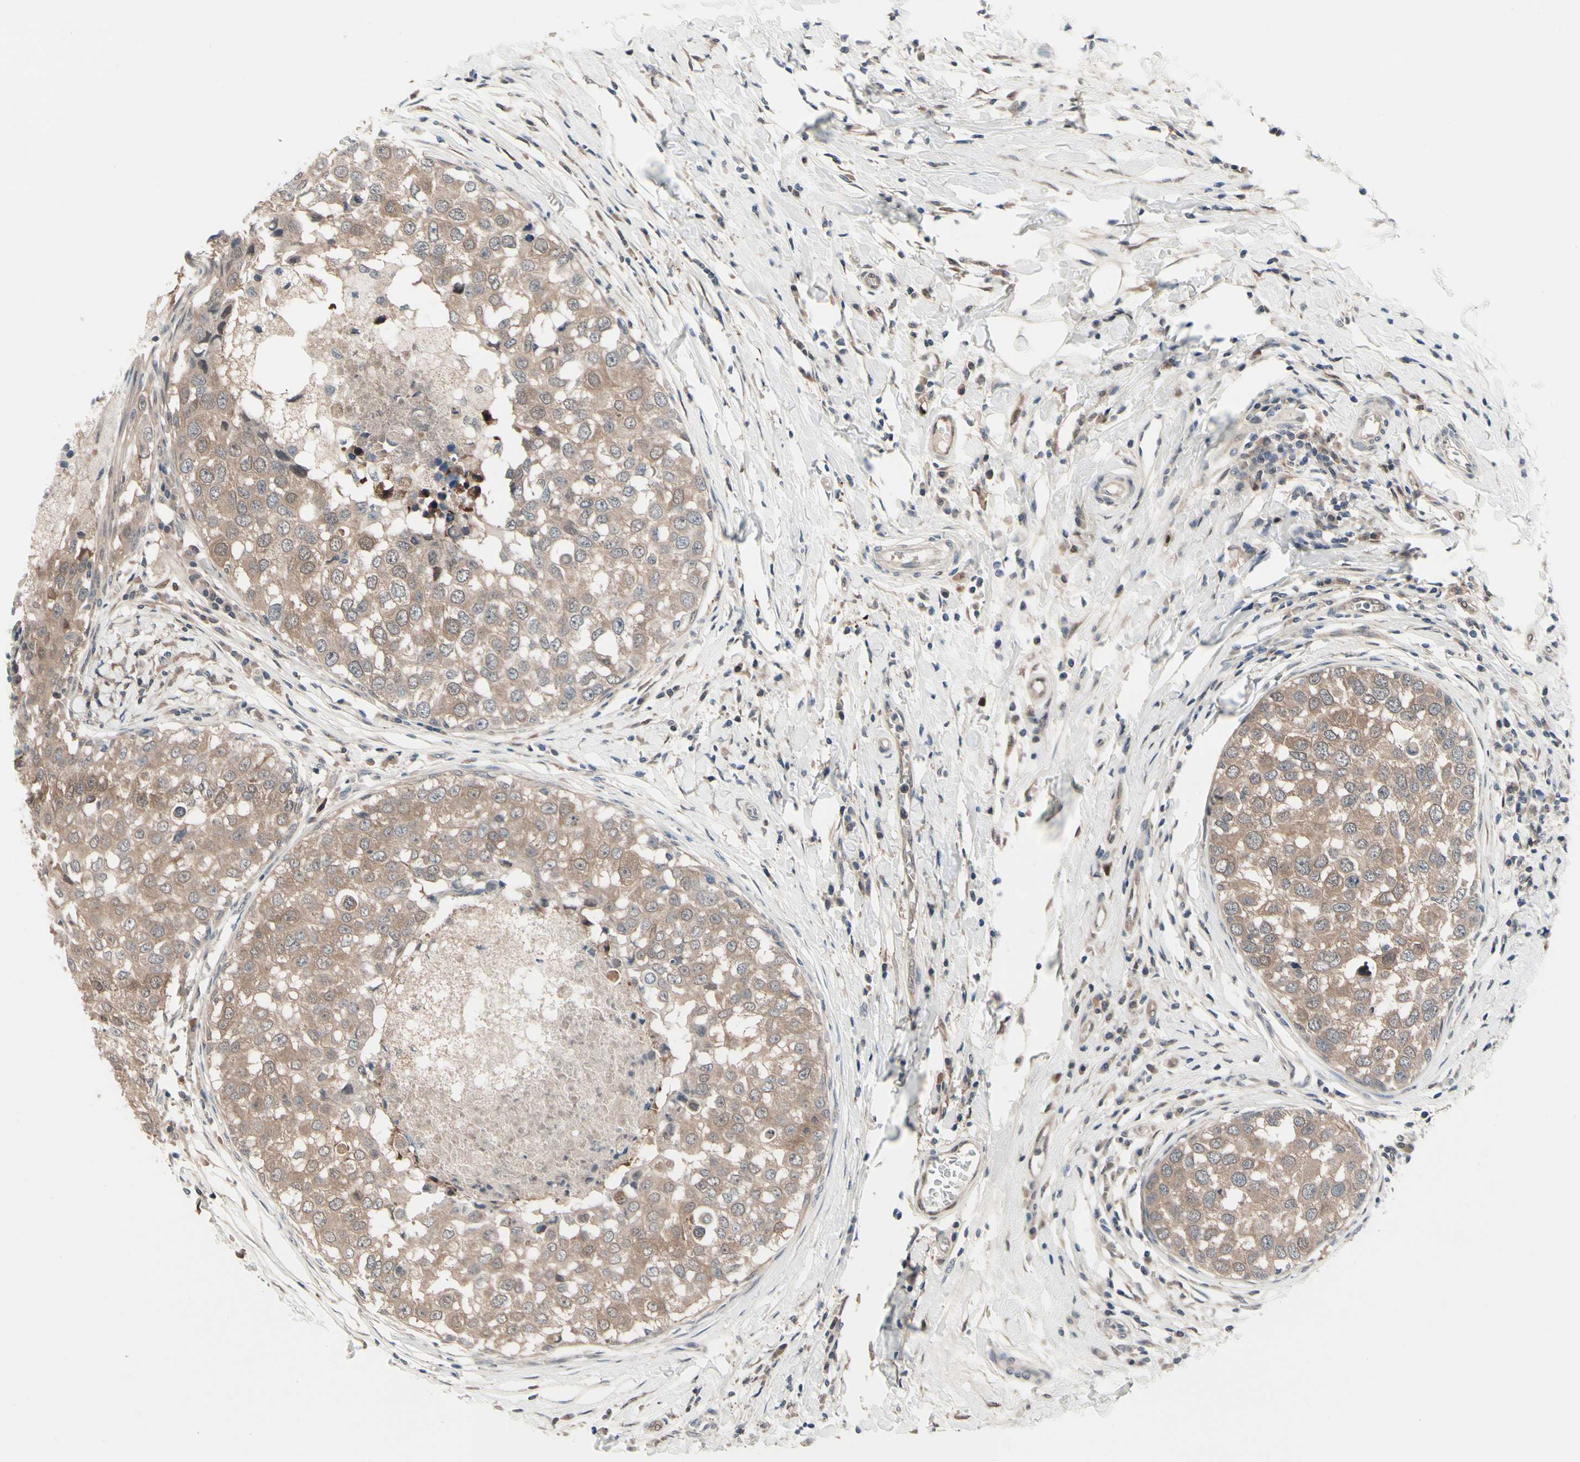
{"staining": {"intensity": "moderate", "quantity": ">75%", "location": "cytoplasmic/membranous"}, "tissue": "breast cancer", "cell_type": "Tumor cells", "image_type": "cancer", "snomed": [{"axis": "morphology", "description": "Duct carcinoma"}, {"axis": "topography", "description": "Breast"}], "caption": "Immunohistochemical staining of infiltrating ductal carcinoma (breast) shows moderate cytoplasmic/membranous protein expression in approximately >75% of tumor cells. (DAB IHC, brown staining for protein, blue staining for nuclei).", "gene": "PRDX6", "patient": {"sex": "female", "age": 27}}